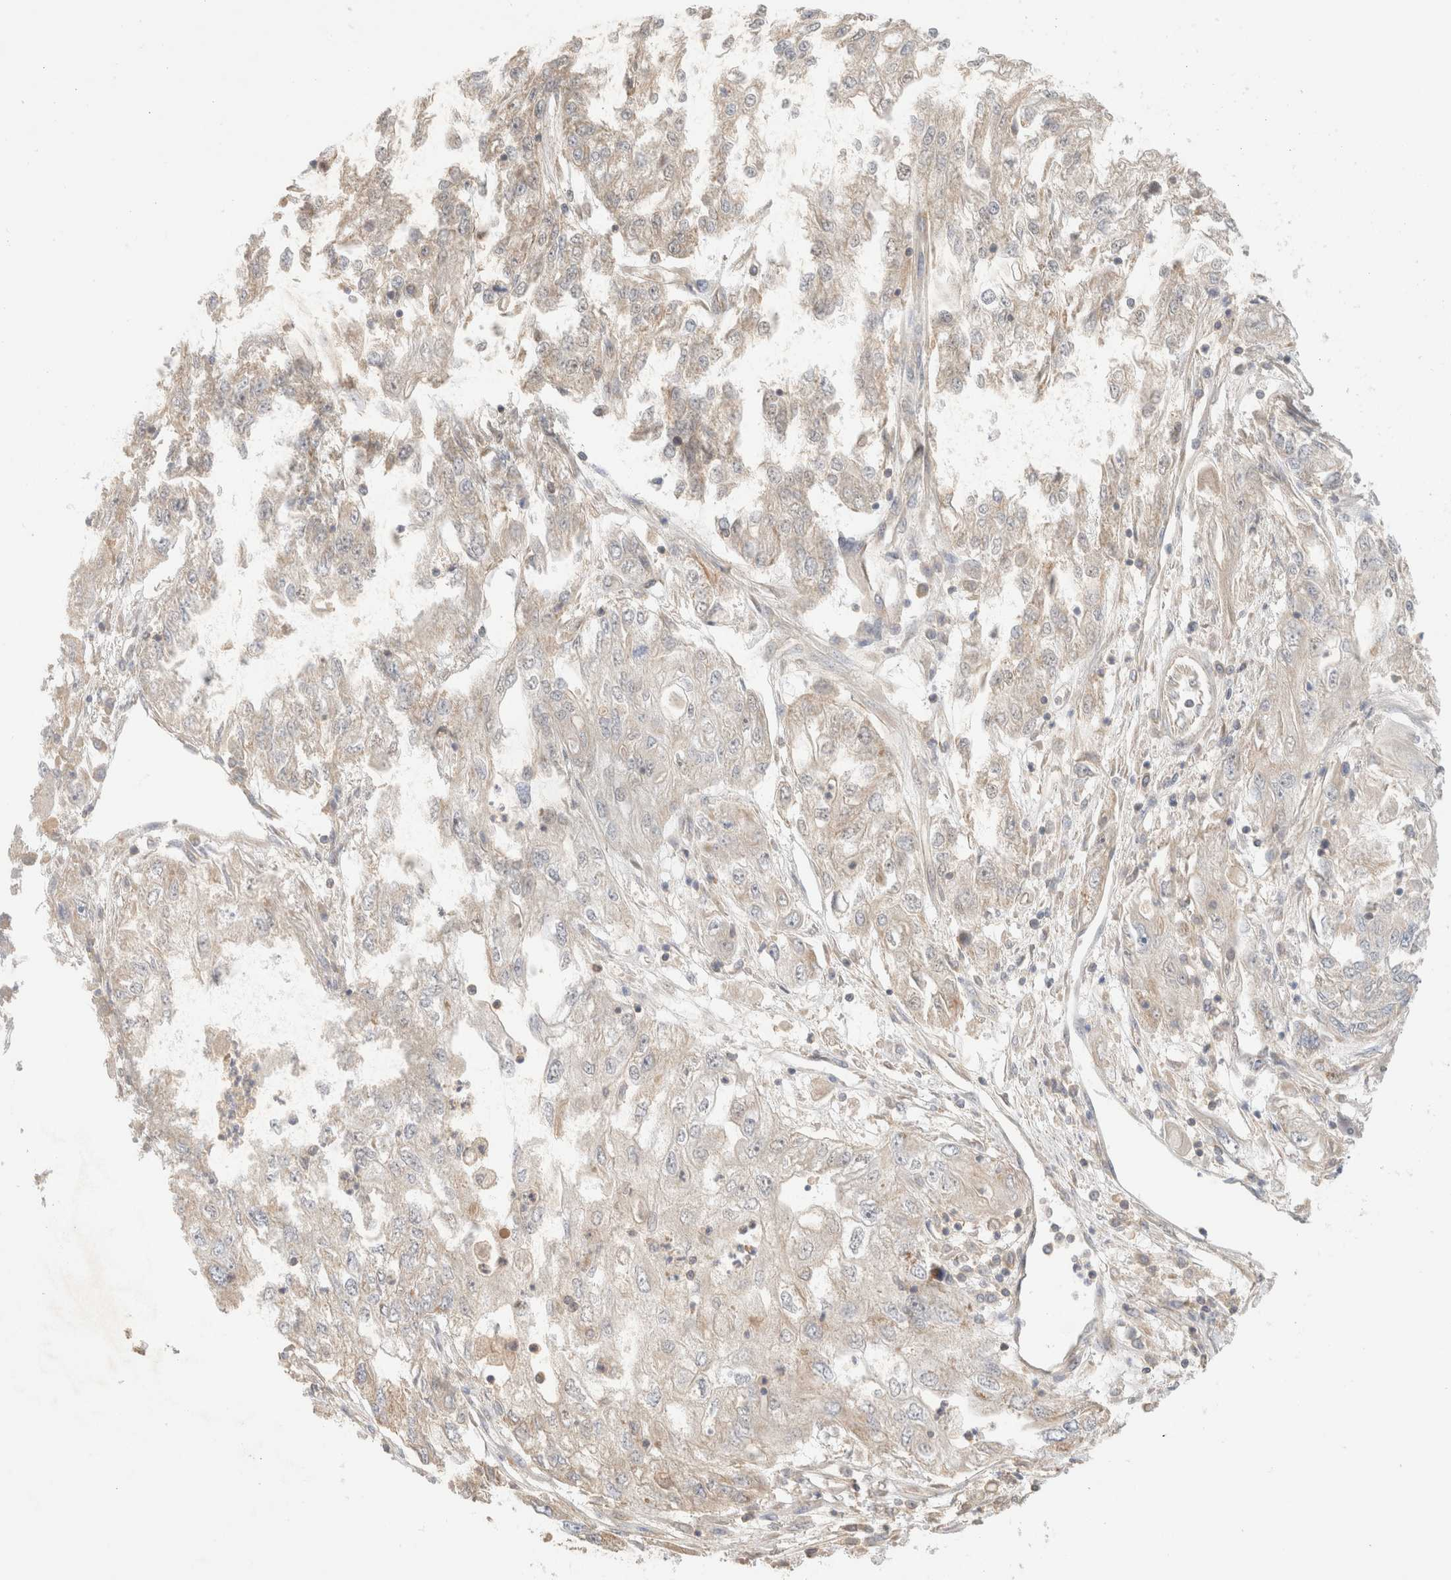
{"staining": {"intensity": "negative", "quantity": "none", "location": "none"}, "tissue": "endometrial cancer", "cell_type": "Tumor cells", "image_type": "cancer", "snomed": [{"axis": "morphology", "description": "Adenocarcinoma, NOS"}, {"axis": "topography", "description": "Endometrium"}], "caption": "Endometrial cancer was stained to show a protein in brown. There is no significant positivity in tumor cells.", "gene": "MRM3", "patient": {"sex": "female", "age": 49}}